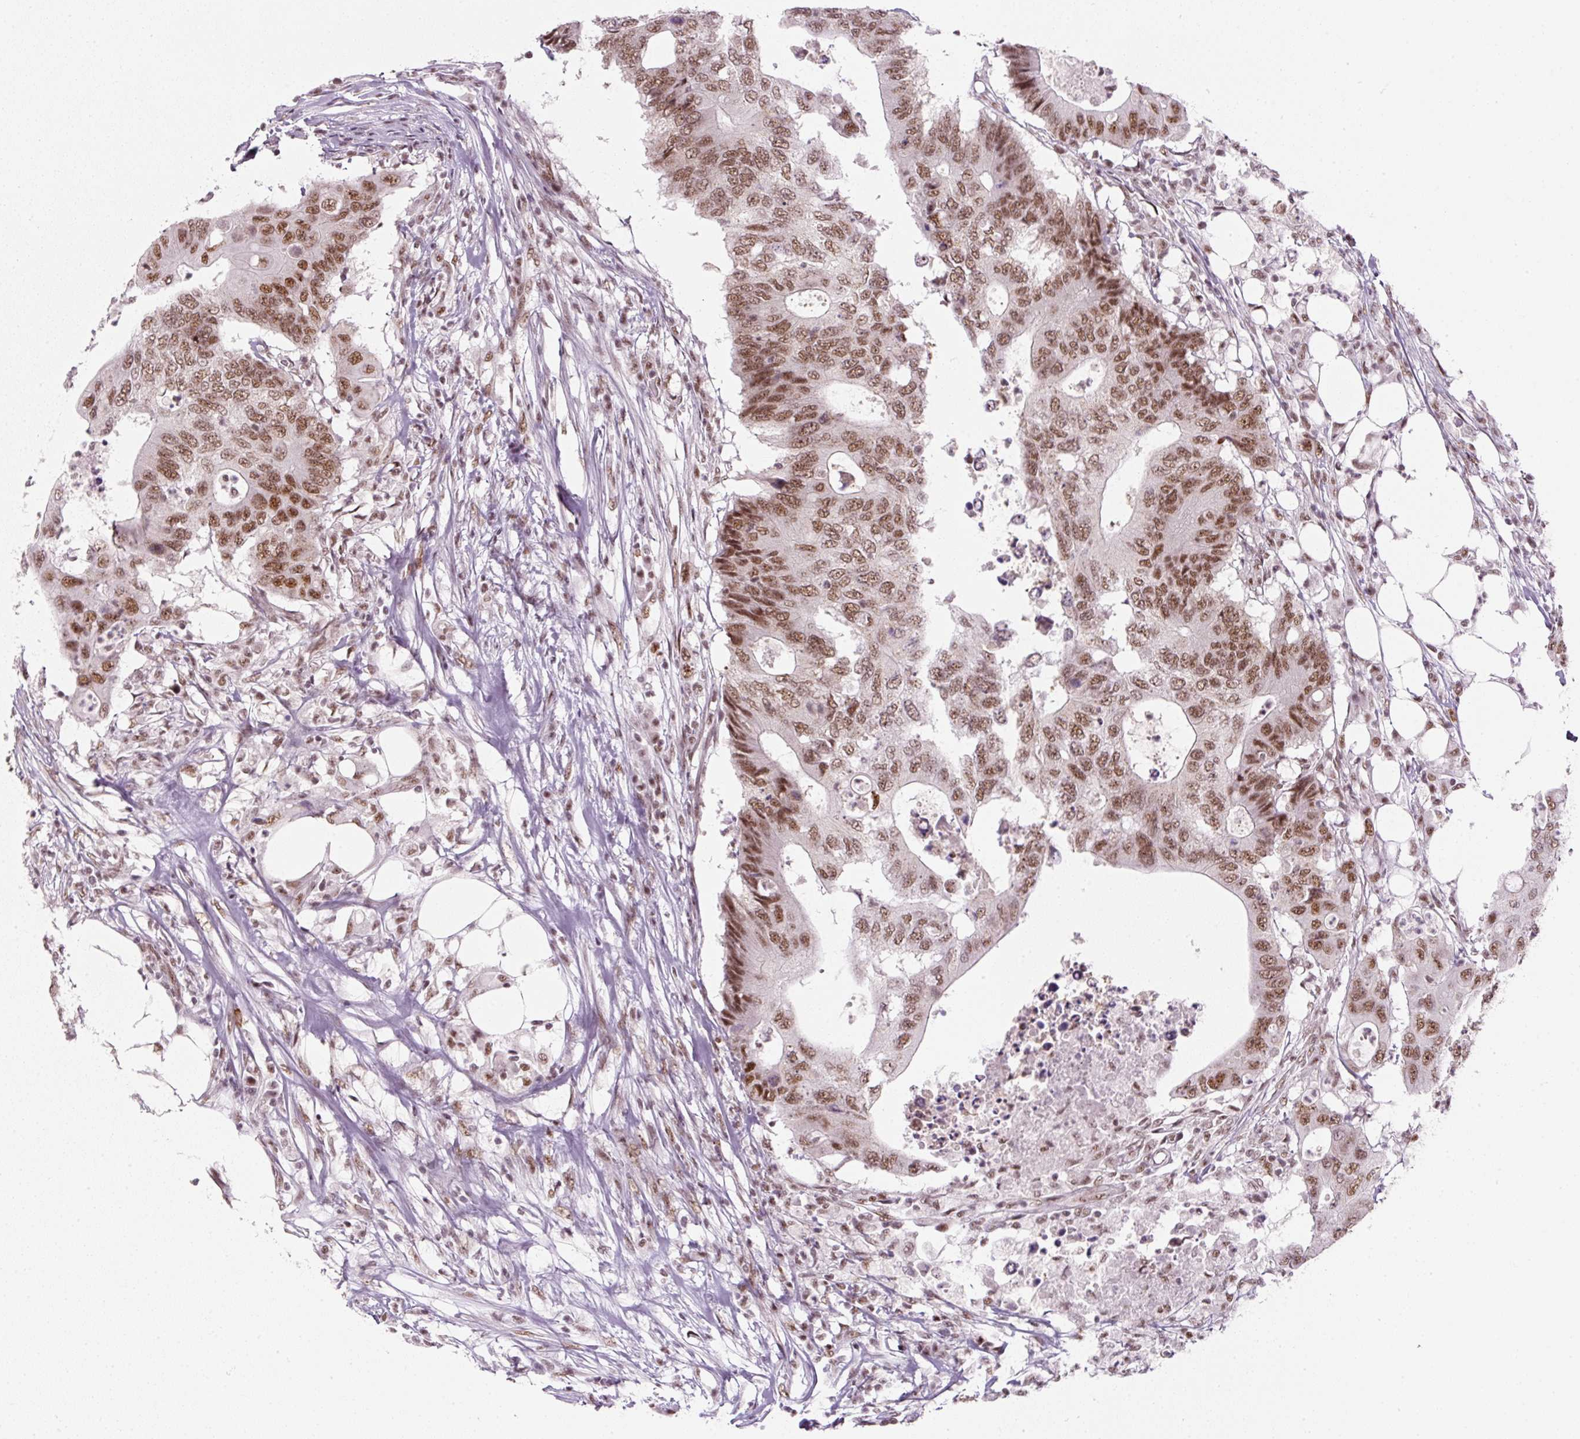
{"staining": {"intensity": "moderate", "quantity": ">75%", "location": "nuclear"}, "tissue": "colorectal cancer", "cell_type": "Tumor cells", "image_type": "cancer", "snomed": [{"axis": "morphology", "description": "Adenocarcinoma, NOS"}, {"axis": "topography", "description": "Colon"}], "caption": "Human colorectal cancer (adenocarcinoma) stained with a brown dye displays moderate nuclear positive staining in approximately >75% of tumor cells.", "gene": "U2AF2", "patient": {"sex": "male", "age": 71}}